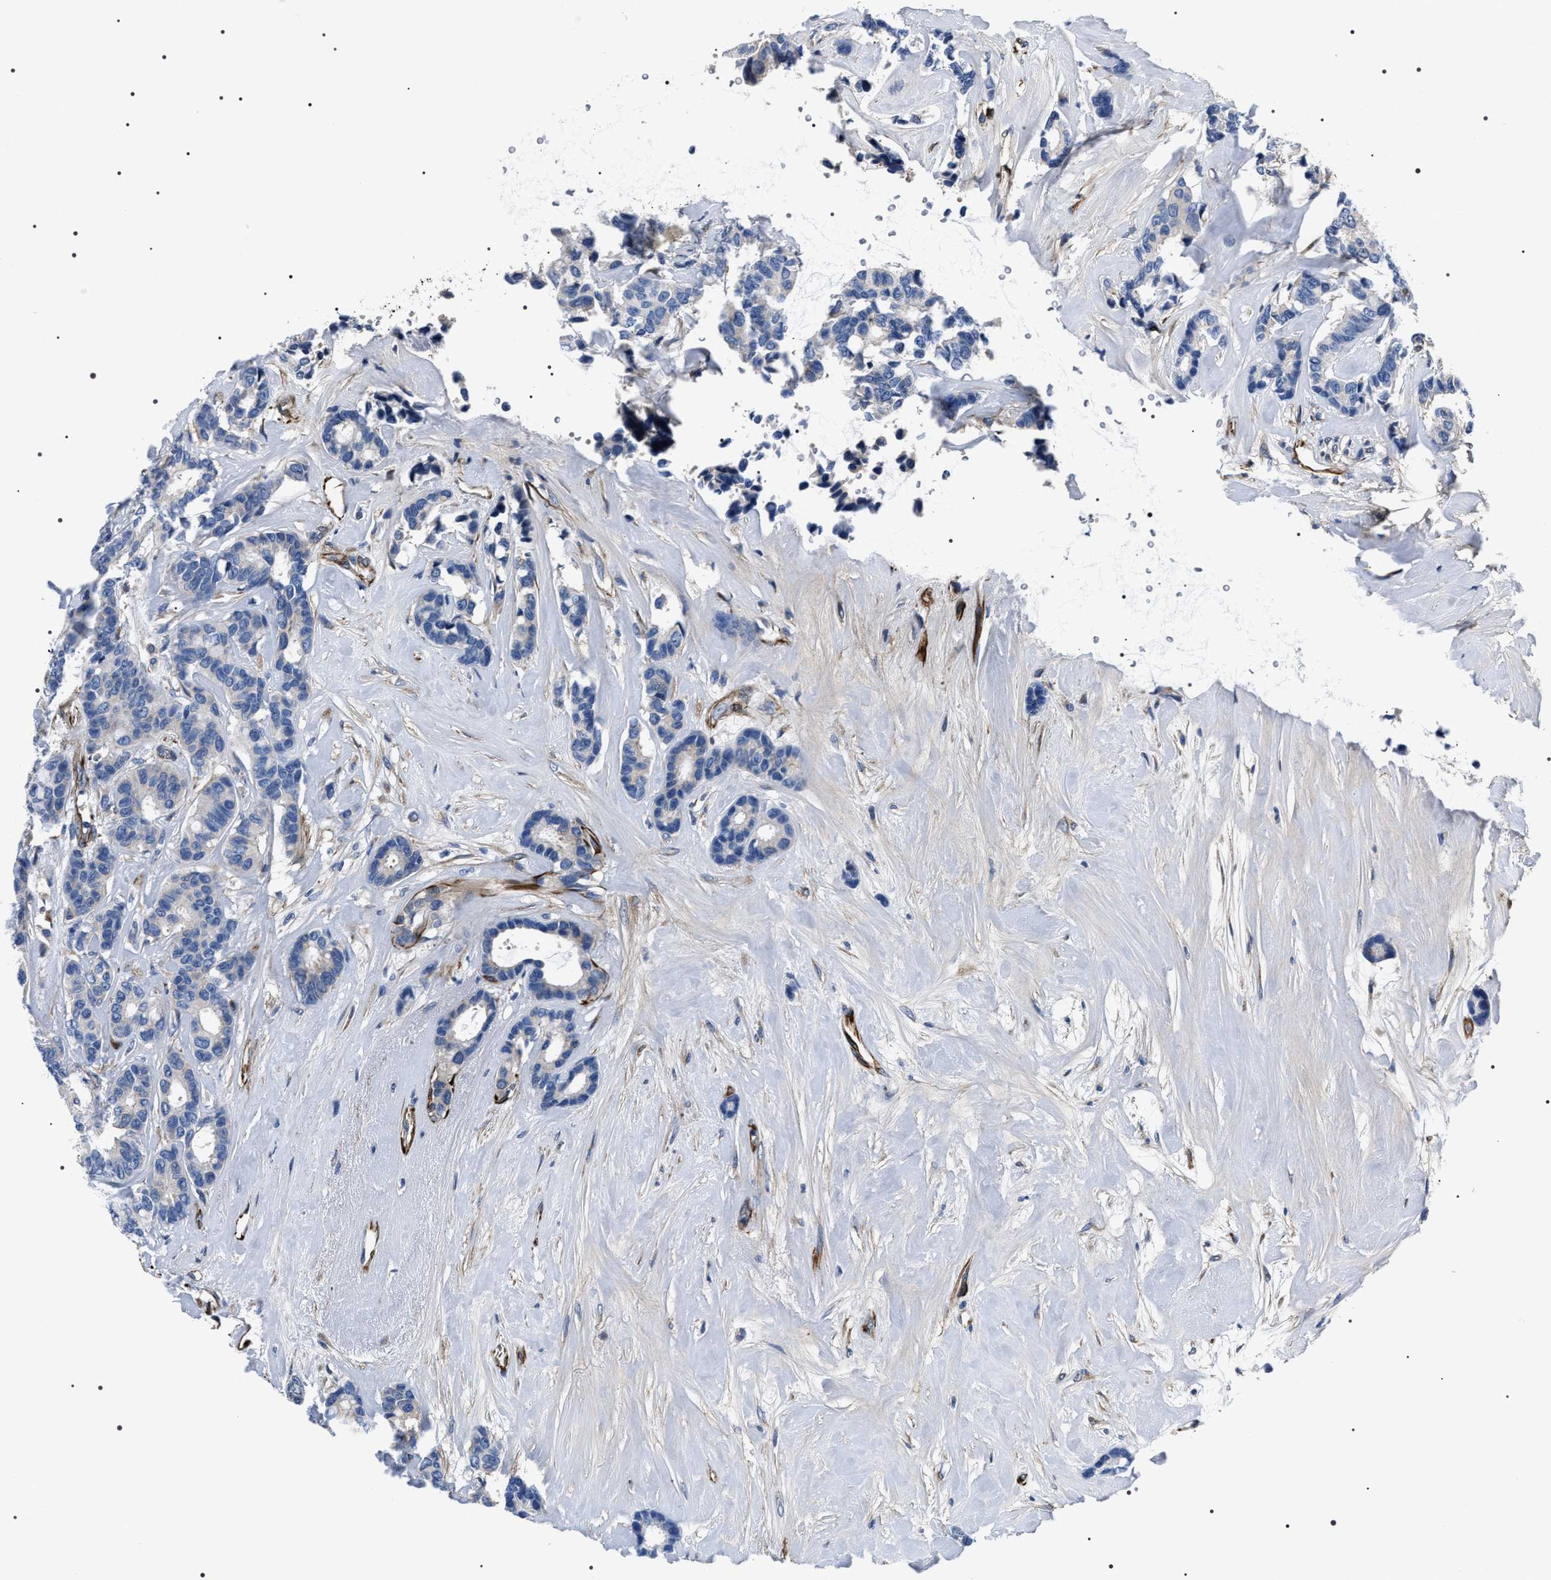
{"staining": {"intensity": "negative", "quantity": "none", "location": "none"}, "tissue": "breast cancer", "cell_type": "Tumor cells", "image_type": "cancer", "snomed": [{"axis": "morphology", "description": "Duct carcinoma"}, {"axis": "topography", "description": "Breast"}], "caption": "A histopathology image of intraductal carcinoma (breast) stained for a protein reveals no brown staining in tumor cells. (DAB (3,3'-diaminobenzidine) IHC visualized using brightfield microscopy, high magnification).", "gene": "BAG2", "patient": {"sex": "female", "age": 87}}